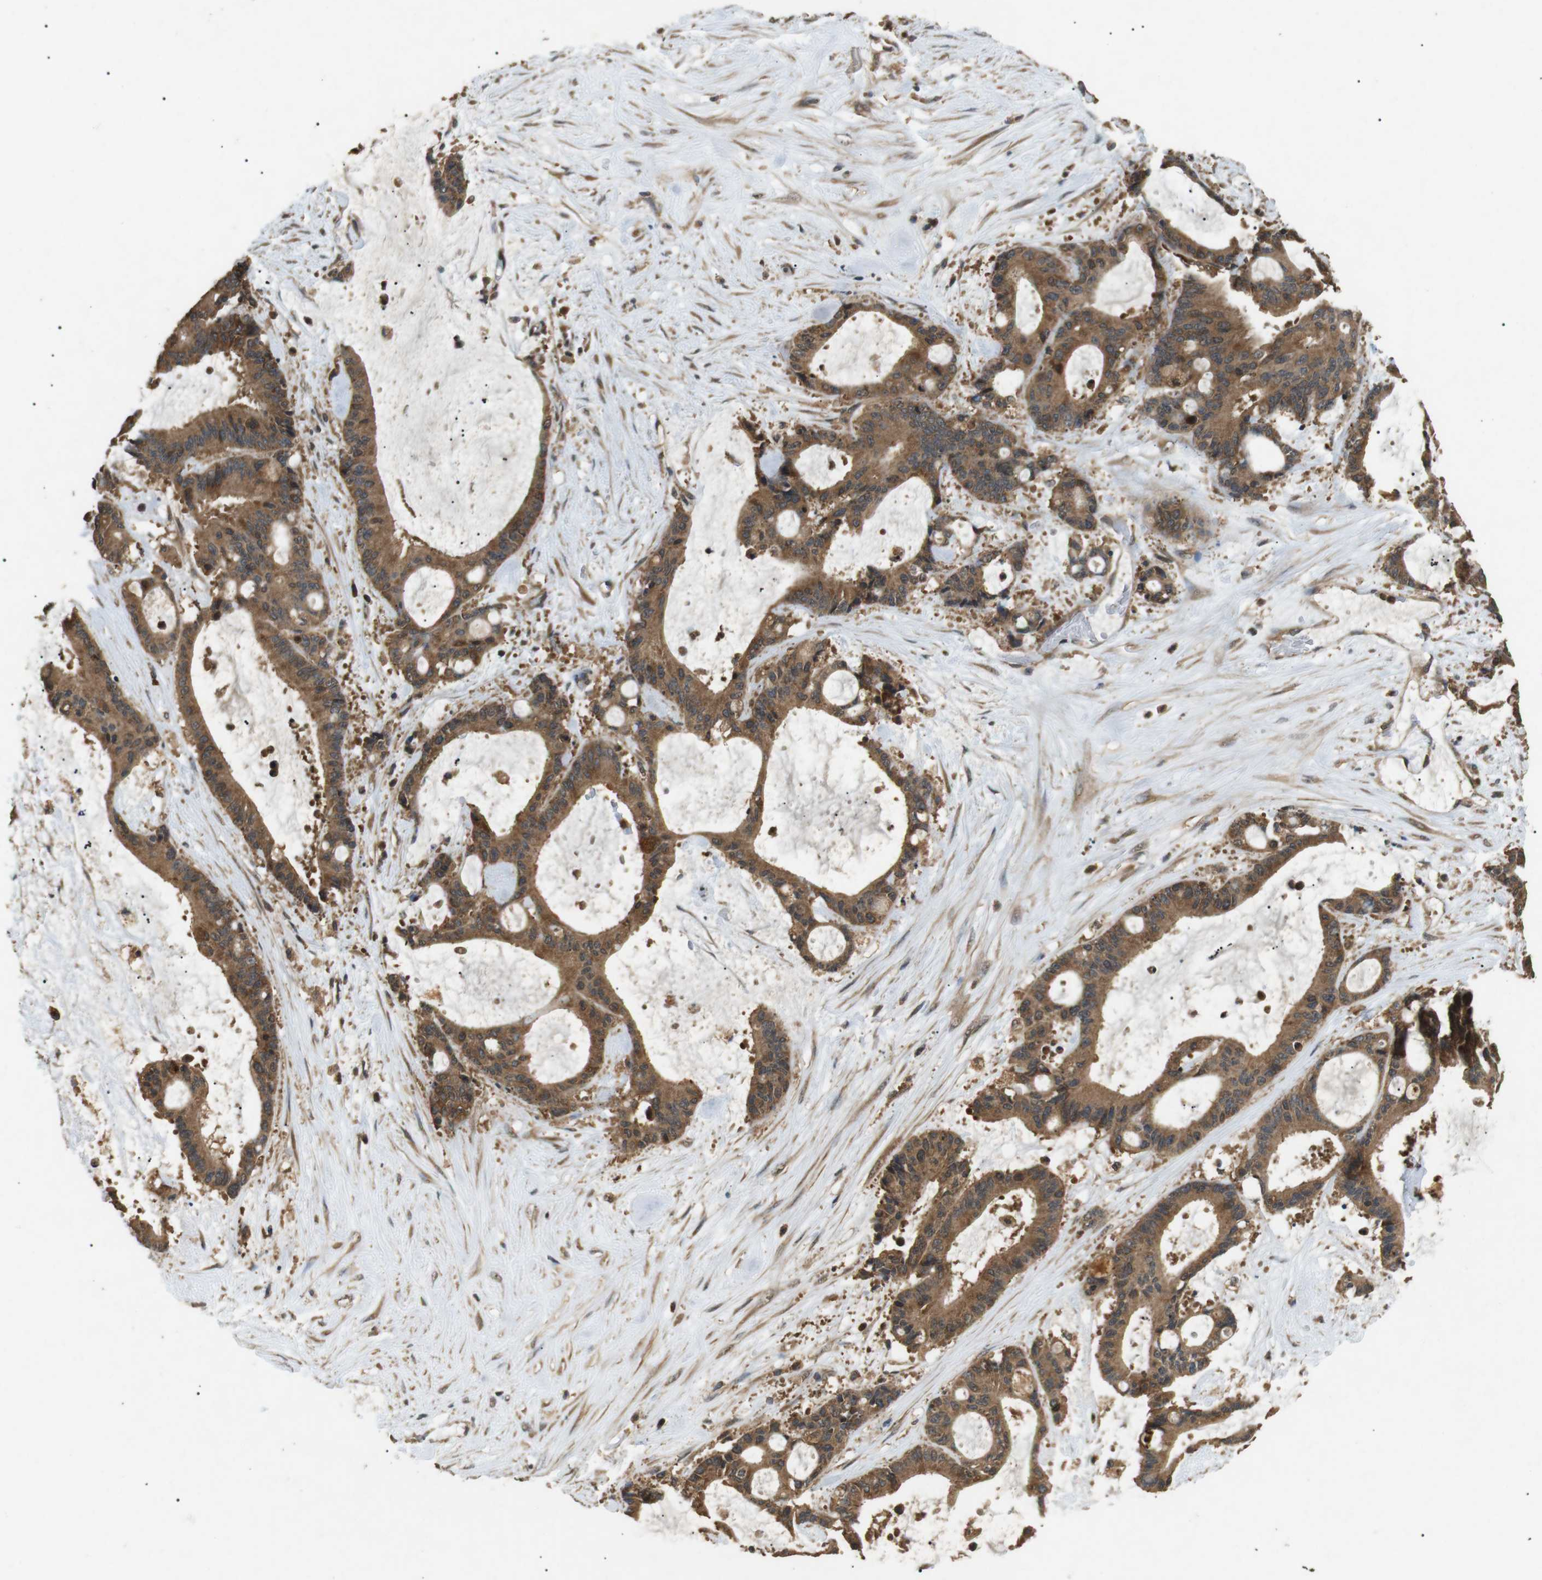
{"staining": {"intensity": "moderate", "quantity": ">75%", "location": "cytoplasmic/membranous"}, "tissue": "liver cancer", "cell_type": "Tumor cells", "image_type": "cancer", "snomed": [{"axis": "morphology", "description": "Cholangiocarcinoma"}, {"axis": "topography", "description": "Liver"}], "caption": "DAB (3,3'-diaminobenzidine) immunohistochemical staining of cholangiocarcinoma (liver) reveals moderate cytoplasmic/membranous protein staining in about >75% of tumor cells.", "gene": "TBC1D15", "patient": {"sex": "female", "age": 73}}